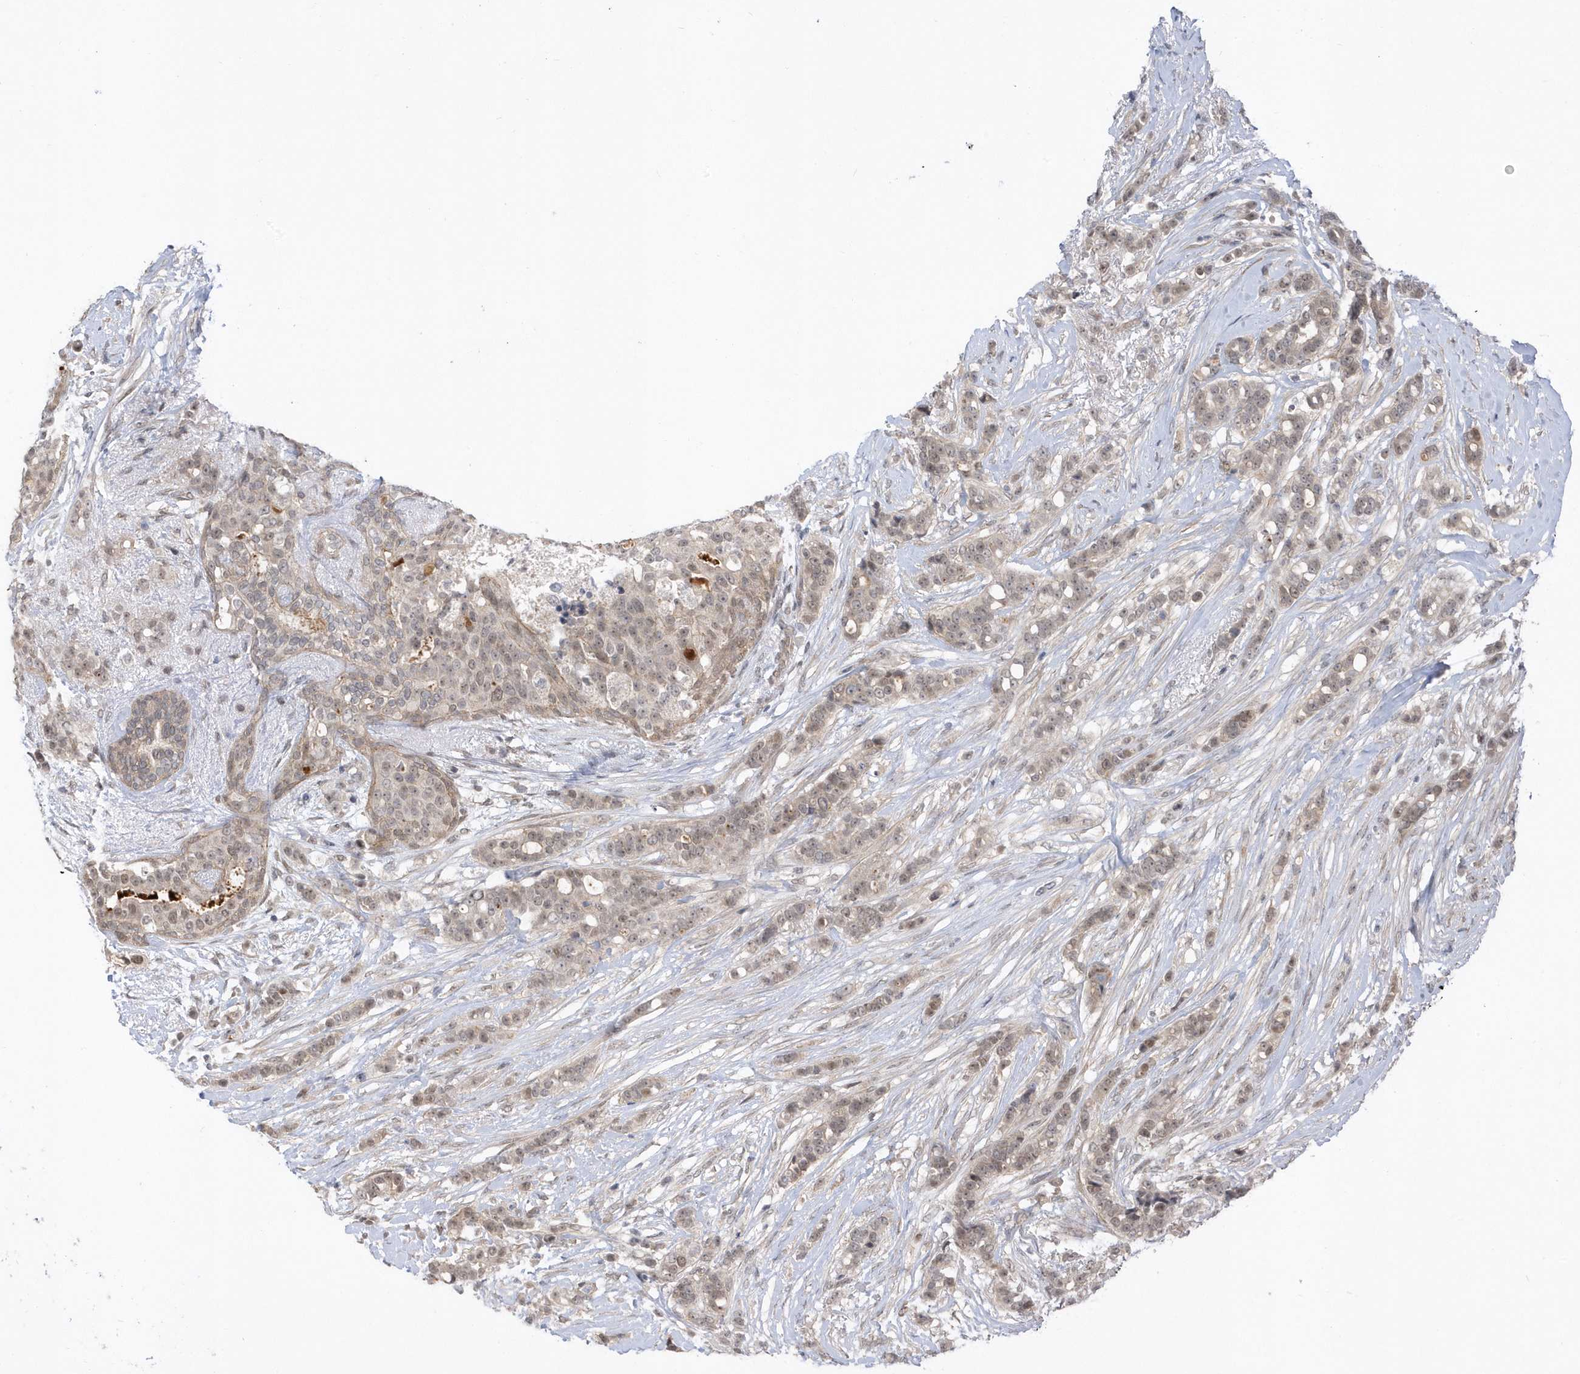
{"staining": {"intensity": "weak", "quantity": "25%-75%", "location": "nuclear"}, "tissue": "breast cancer", "cell_type": "Tumor cells", "image_type": "cancer", "snomed": [{"axis": "morphology", "description": "Lobular carcinoma"}, {"axis": "topography", "description": "Breast"}], "caption": "DAB (3,3'-diaminobenzidine) immunohistochemical staining of human lobular carcinoma (breast) displays weak nuclear protein positivity in approximately 25%-75% of tumor cells. (DAB IHC, brown staining for protein, blue staining for nuclei).", "gene": "USP53", "patient": {"sex": "female", "age": 51}}